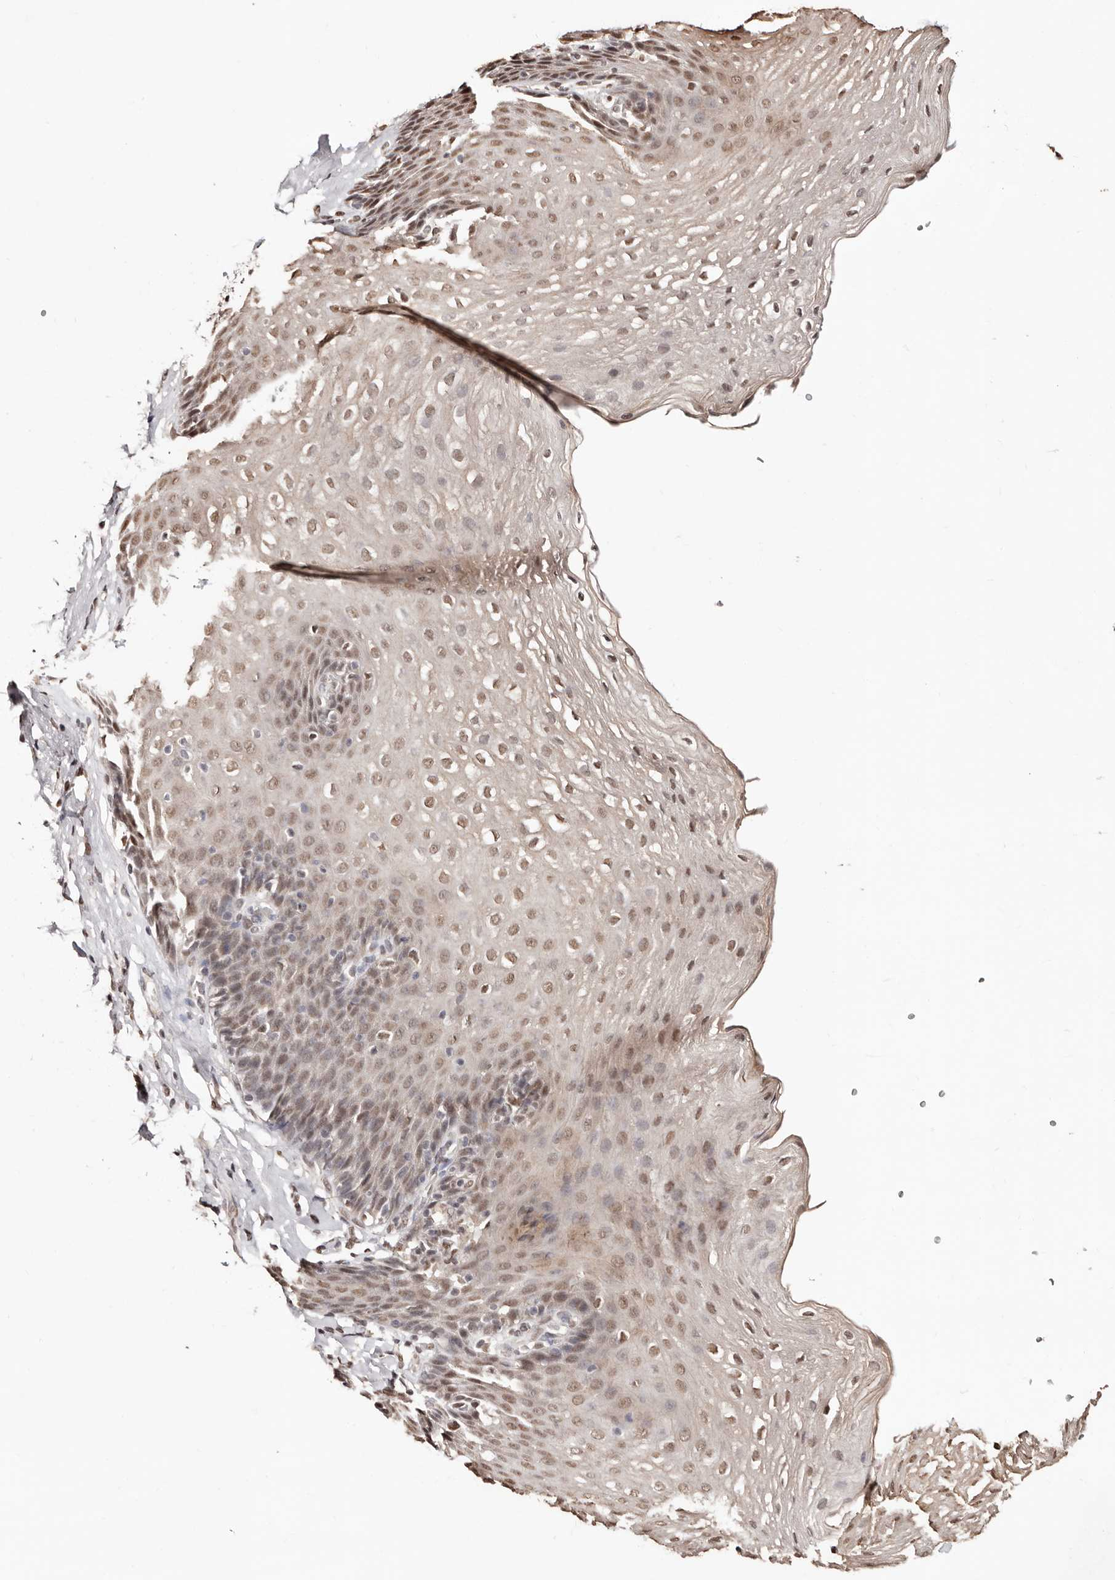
{"staining": {"intensity": "moderate", "quantity": ">75%", "location": "nuclear"}, "tissue": "esophagus", "cell_type": "Squamous epithelial cells", "image_type": "normal", "snomed": [{"axis": "morphology", "description": "Normal tissue, NOS"}, {"axis": "topography", "description": "Esophagus"}], "caption": "A brown stain highlights moderate nuclear expression of a protein in squamous epithelial cells of benign esophagus.", "gene": "BICRAL", "patient": {"sex": "female", "age": 66}}